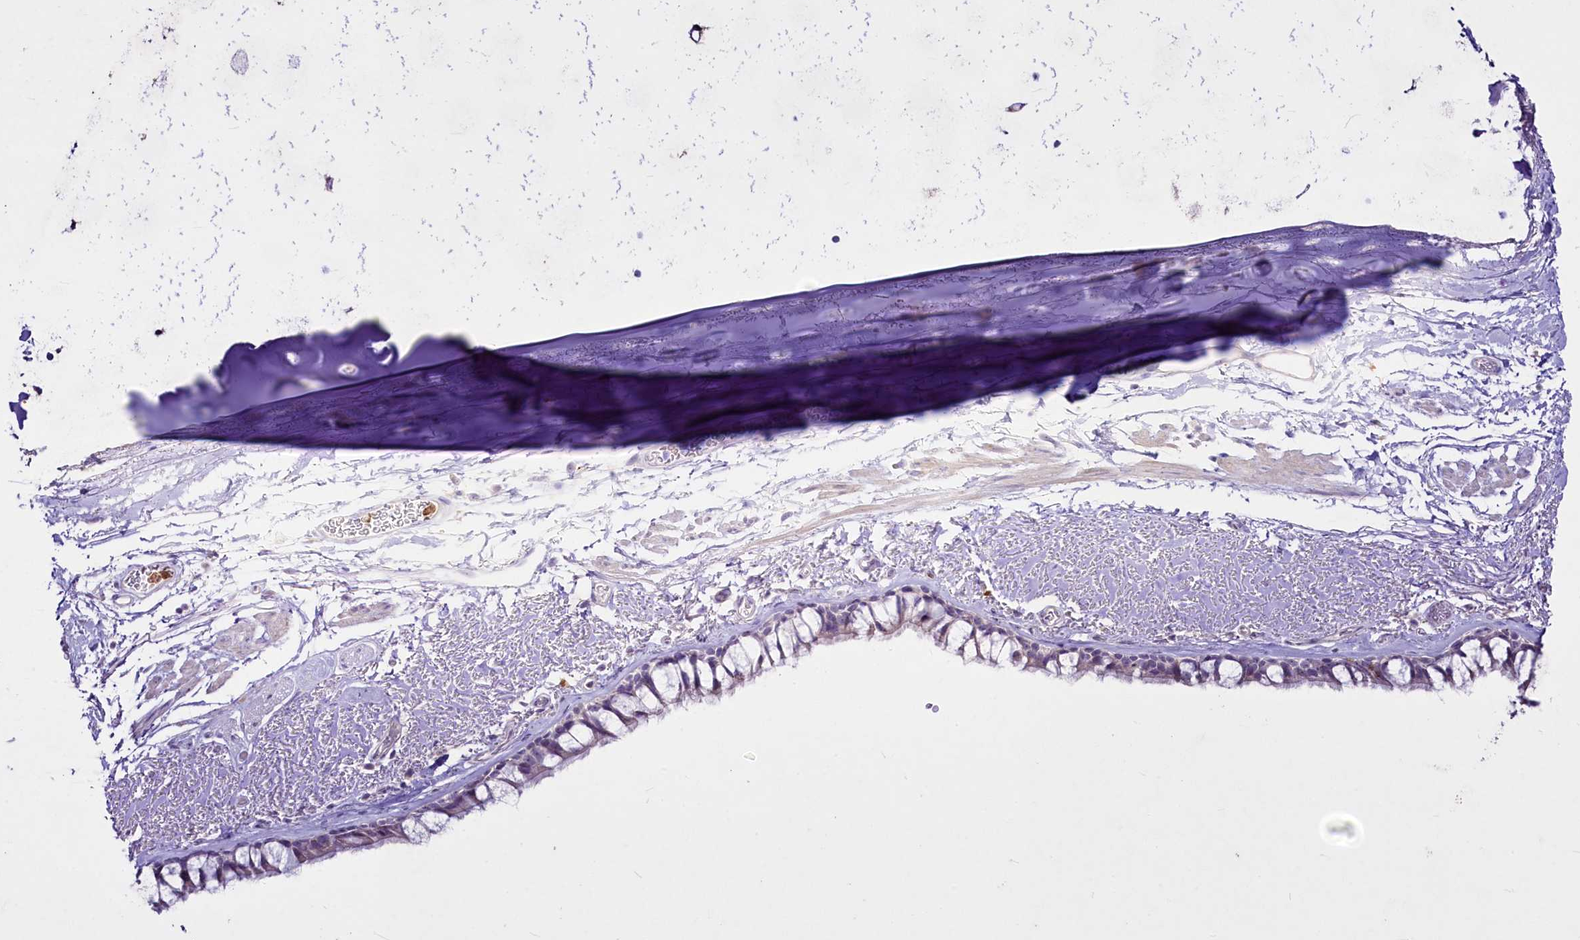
{"staining": {"intensity": "negative", "quantity": "none", "location": "none"}, "tissue": "bronchus", "cell_type": "Respiratory epithelial cells", "image_type": "normal", "snomed": [{"axis": "morphology", "description": "Normal tissue, NOS"}, {"axis": "topography", "description": "Bronchus"}], "caption": "A micrograph of human bronchus is negative for staining in respiratory epithelial cells. (Immunohistochemistry (ihc), brightfield microscopy, high magnification).", "gene": "FAM209B", "patient": {"sex": "male", "age": 65}}